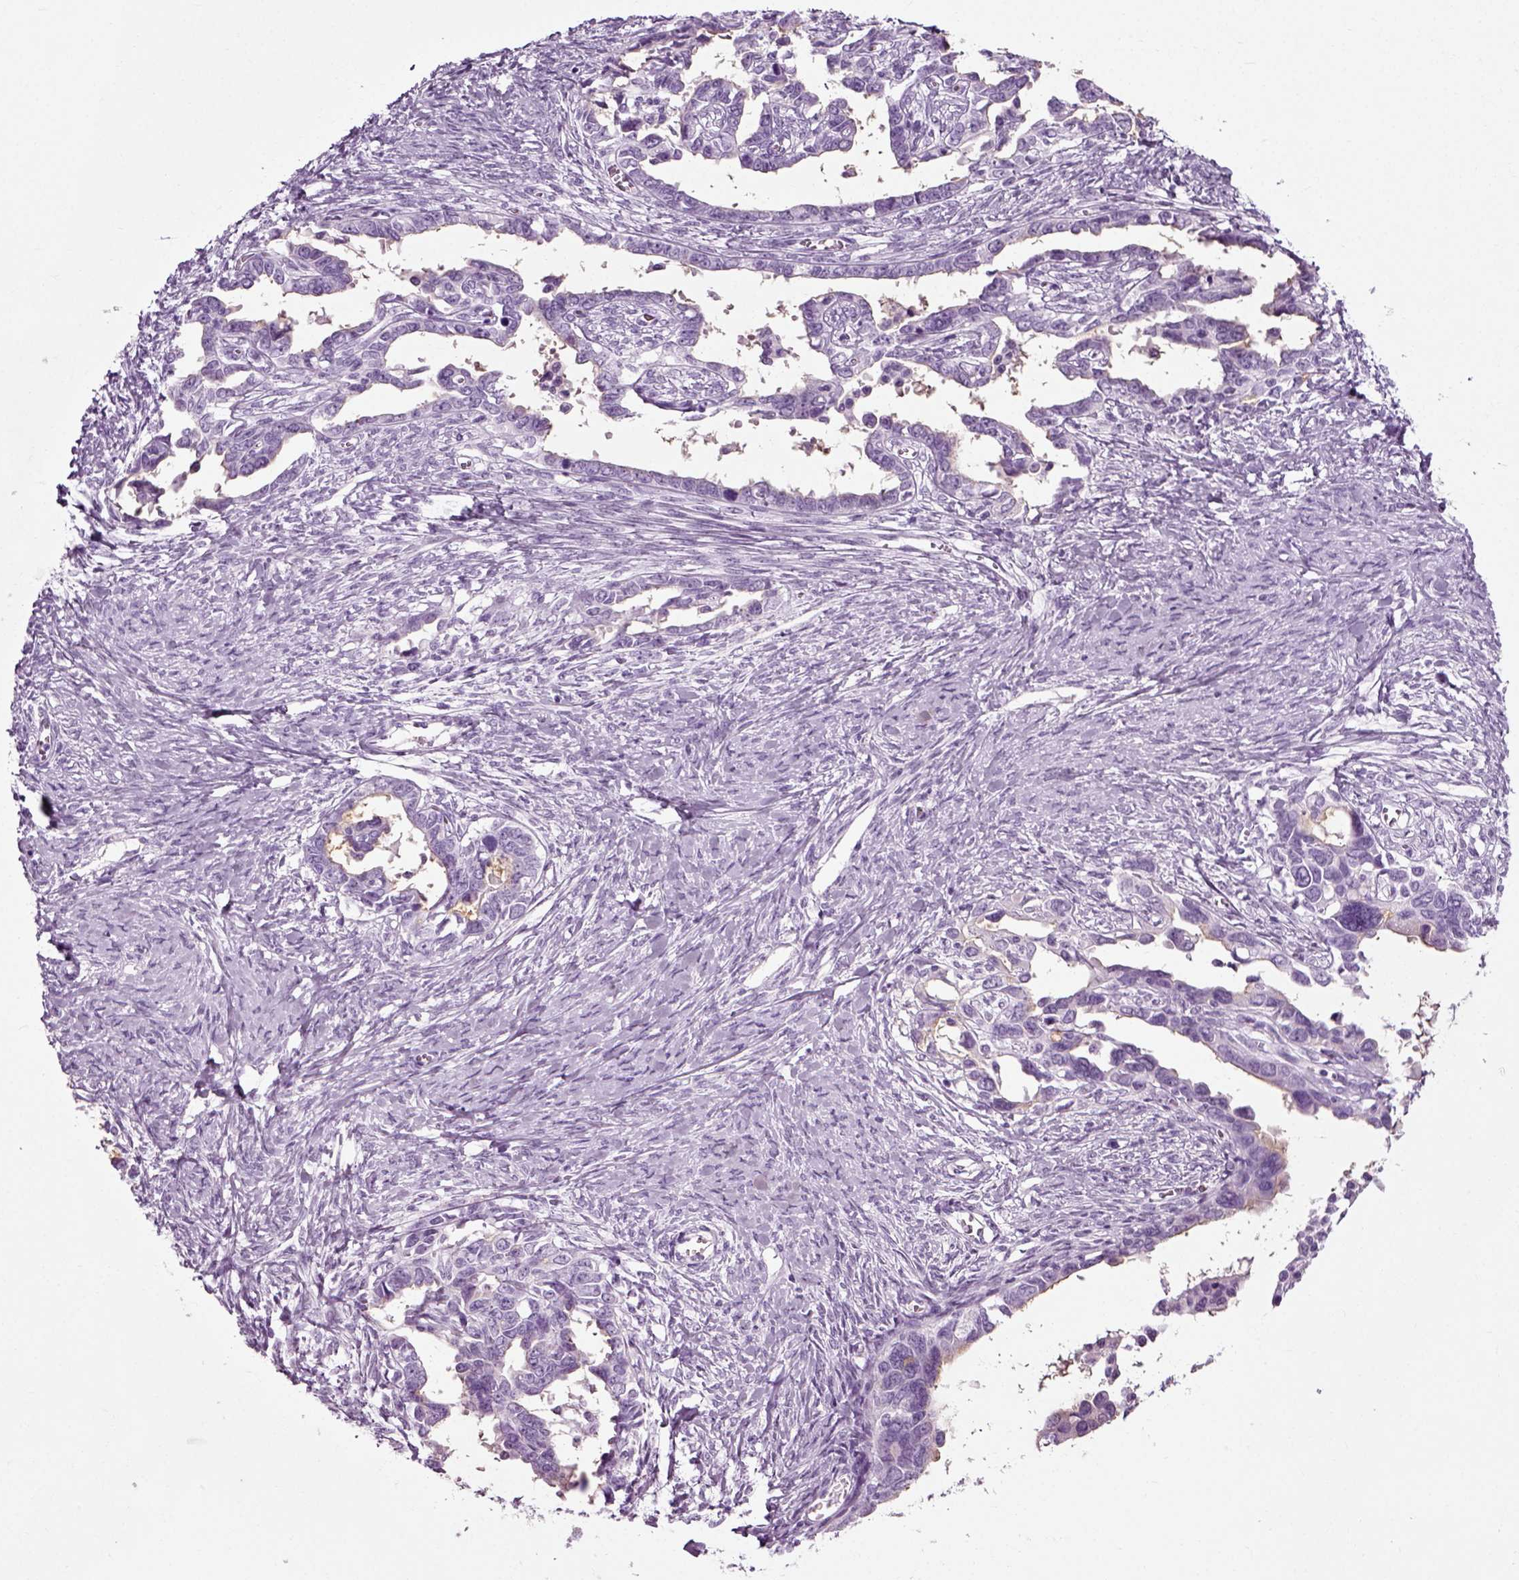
{"staining": {"intensity": "weak", "quantity": "<25%", "location": "cytoplasmic/membranous"}, "tissue": "ovarian cancer", "cell_type": "Tumor cells", "image_type": "cancer", "snomed": [{"axis": "morphology", "description": "Cystadenocarcinoma, serous, NOS"}, {"axis": "topography", "description": "Ovary"}], "caption": "This is a micrograph of IHC staining of ovarian serous cystadenocarcinoma, which shows no positivity in tumor cells.", "gene": "SLC26A8", "patient": {"sex": "female", "age": 69}}